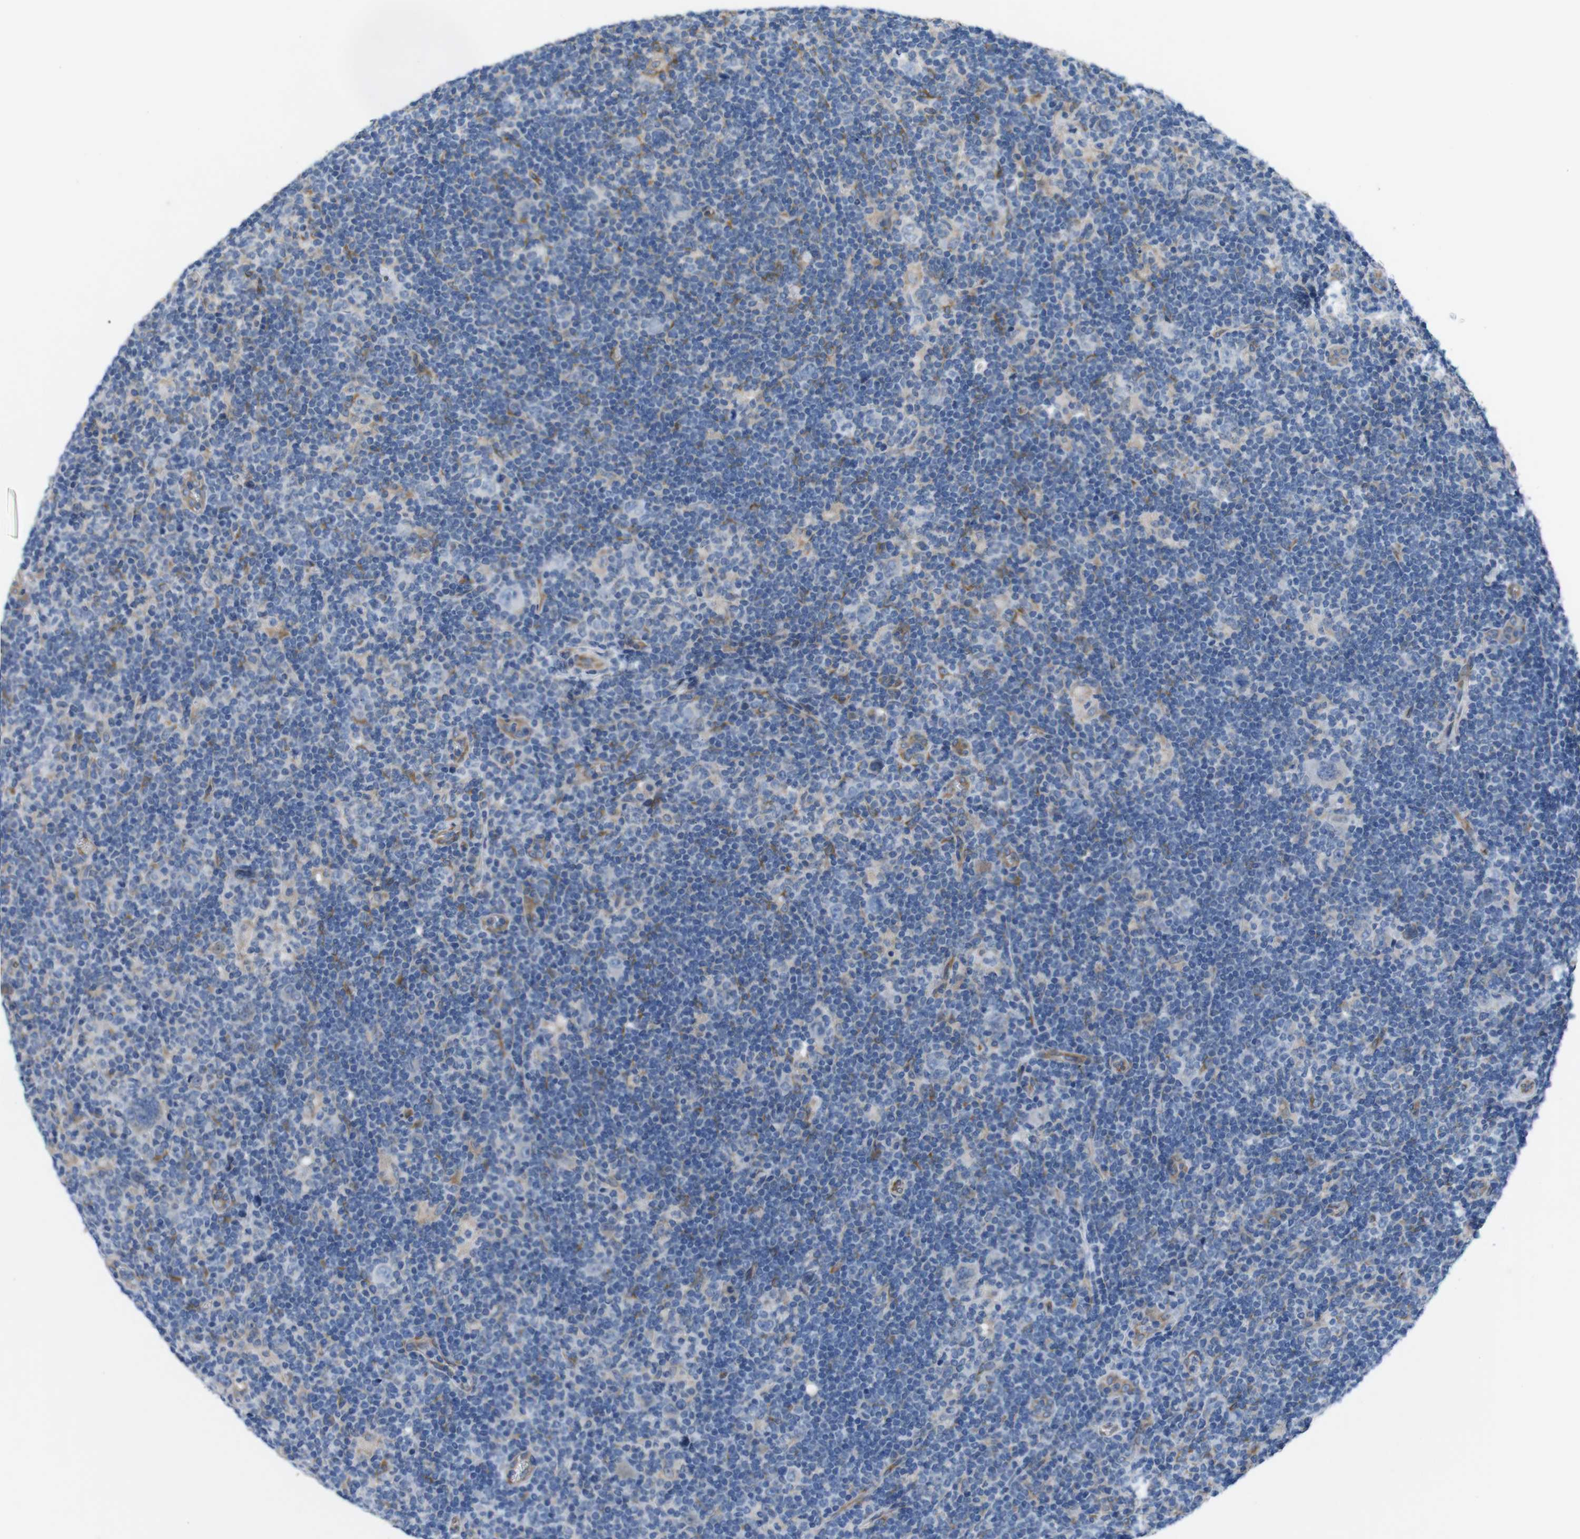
{"staining": {"intensity": "weak", "quantity": "25%-75%", "location": "cytoplasmic/membranous"}, "tissue": "lymphoma", "cell_type": "Tumor cells", "image_type": "cancer", "snomed": [{"axis": "morphology", "description": "Hodgkin's disease, NOS"}, {"axis": "topography", "description": "Lymph node"}], "caption": "Immunohistochemical staining of lymphoma displays low levels of weak cytoplasmic/membranous protein staining in about 25%-75% of tumor cells.", "gene": "HACD3", "patient": {"sex": "female", "age": 57}}